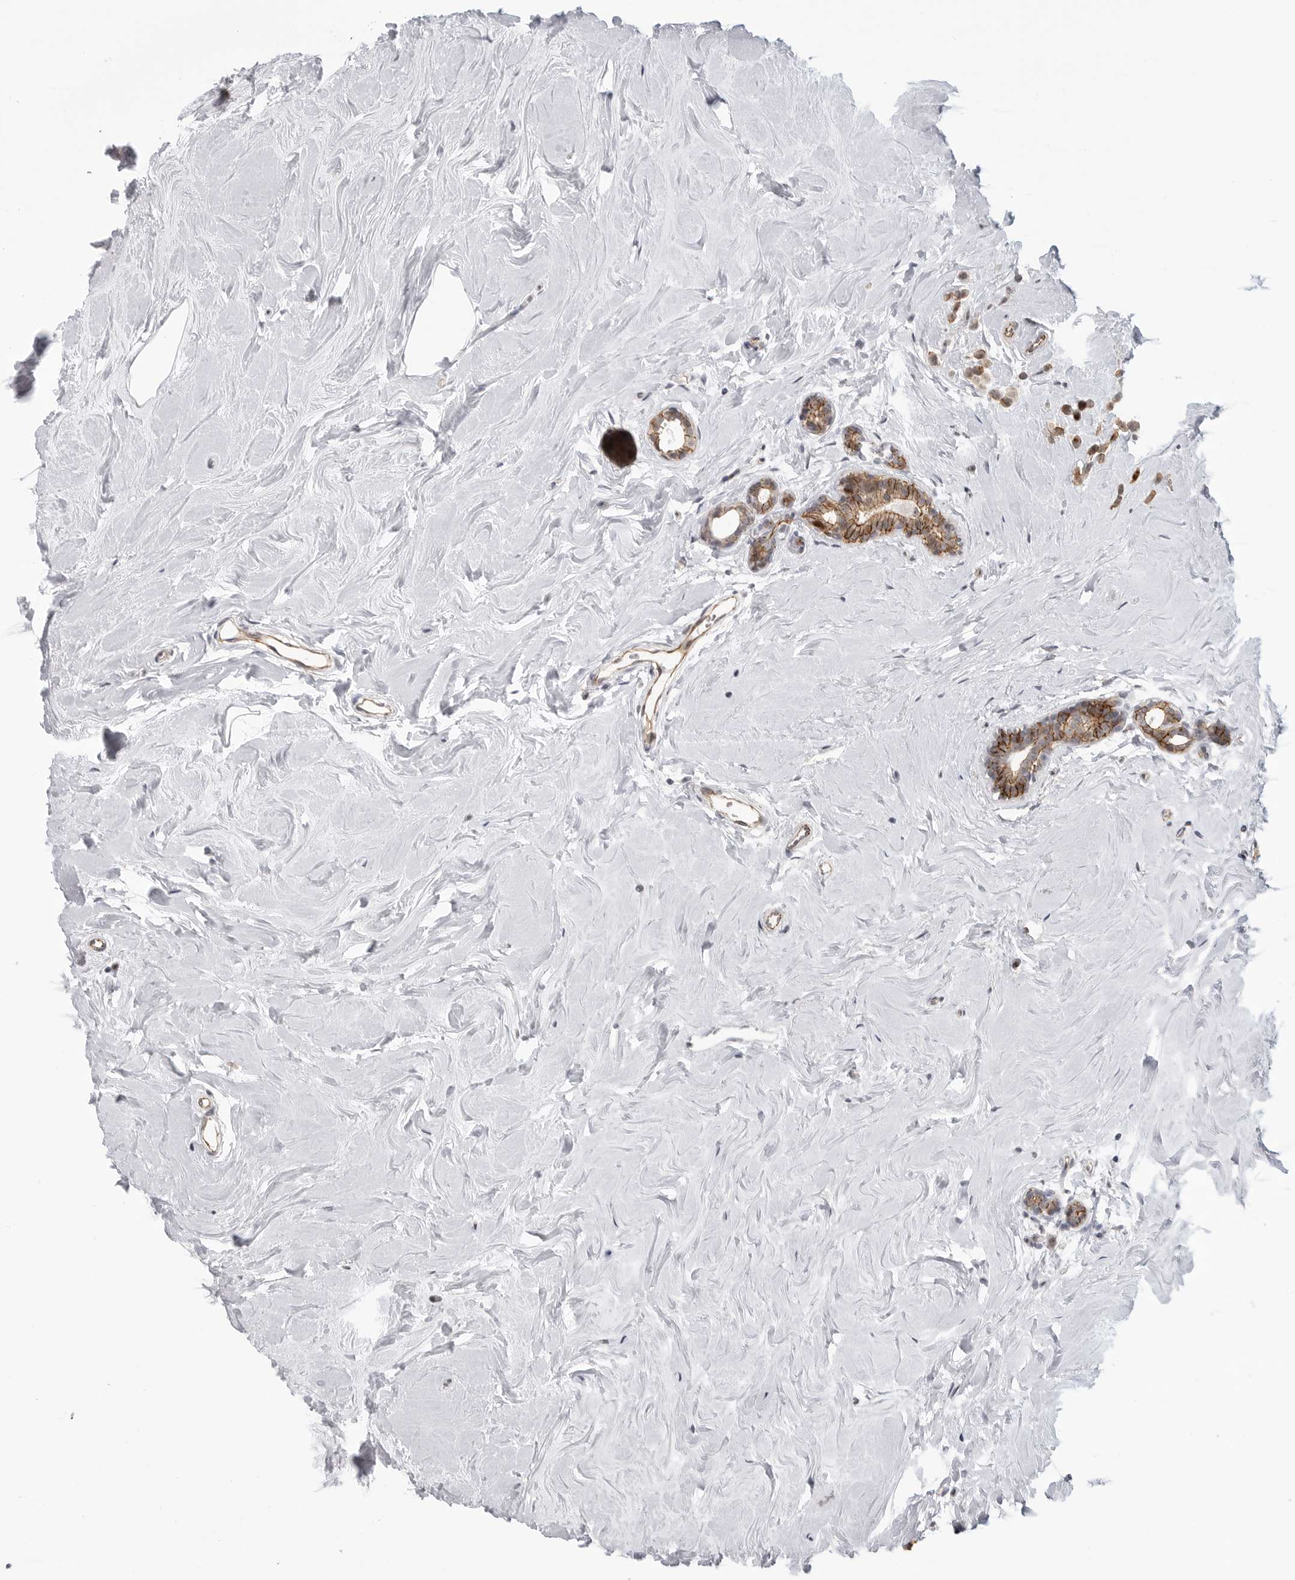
{"staining": {"intensity": "moderate", "quantity": ">75%", "location": "cytoplasmic/membranous"}, "tissue": "breast cancer", "cell_type": "Tumor cells", "image_type": "cancer", "snomed": [{"axis": "morphology", "description": "Lobular carcinoma"}, {"axis": "topography", "description": "Breast"}], "caption": "This photomicrograph demonstrates immunohistochemistry staining of breast lobular carcinoma, with medium moderate cytoplasmic/membranous expression in approximately >75% of tumor cells.", "gene": "CEP295NL", "patient": {"sex": "female", "age": 47}}